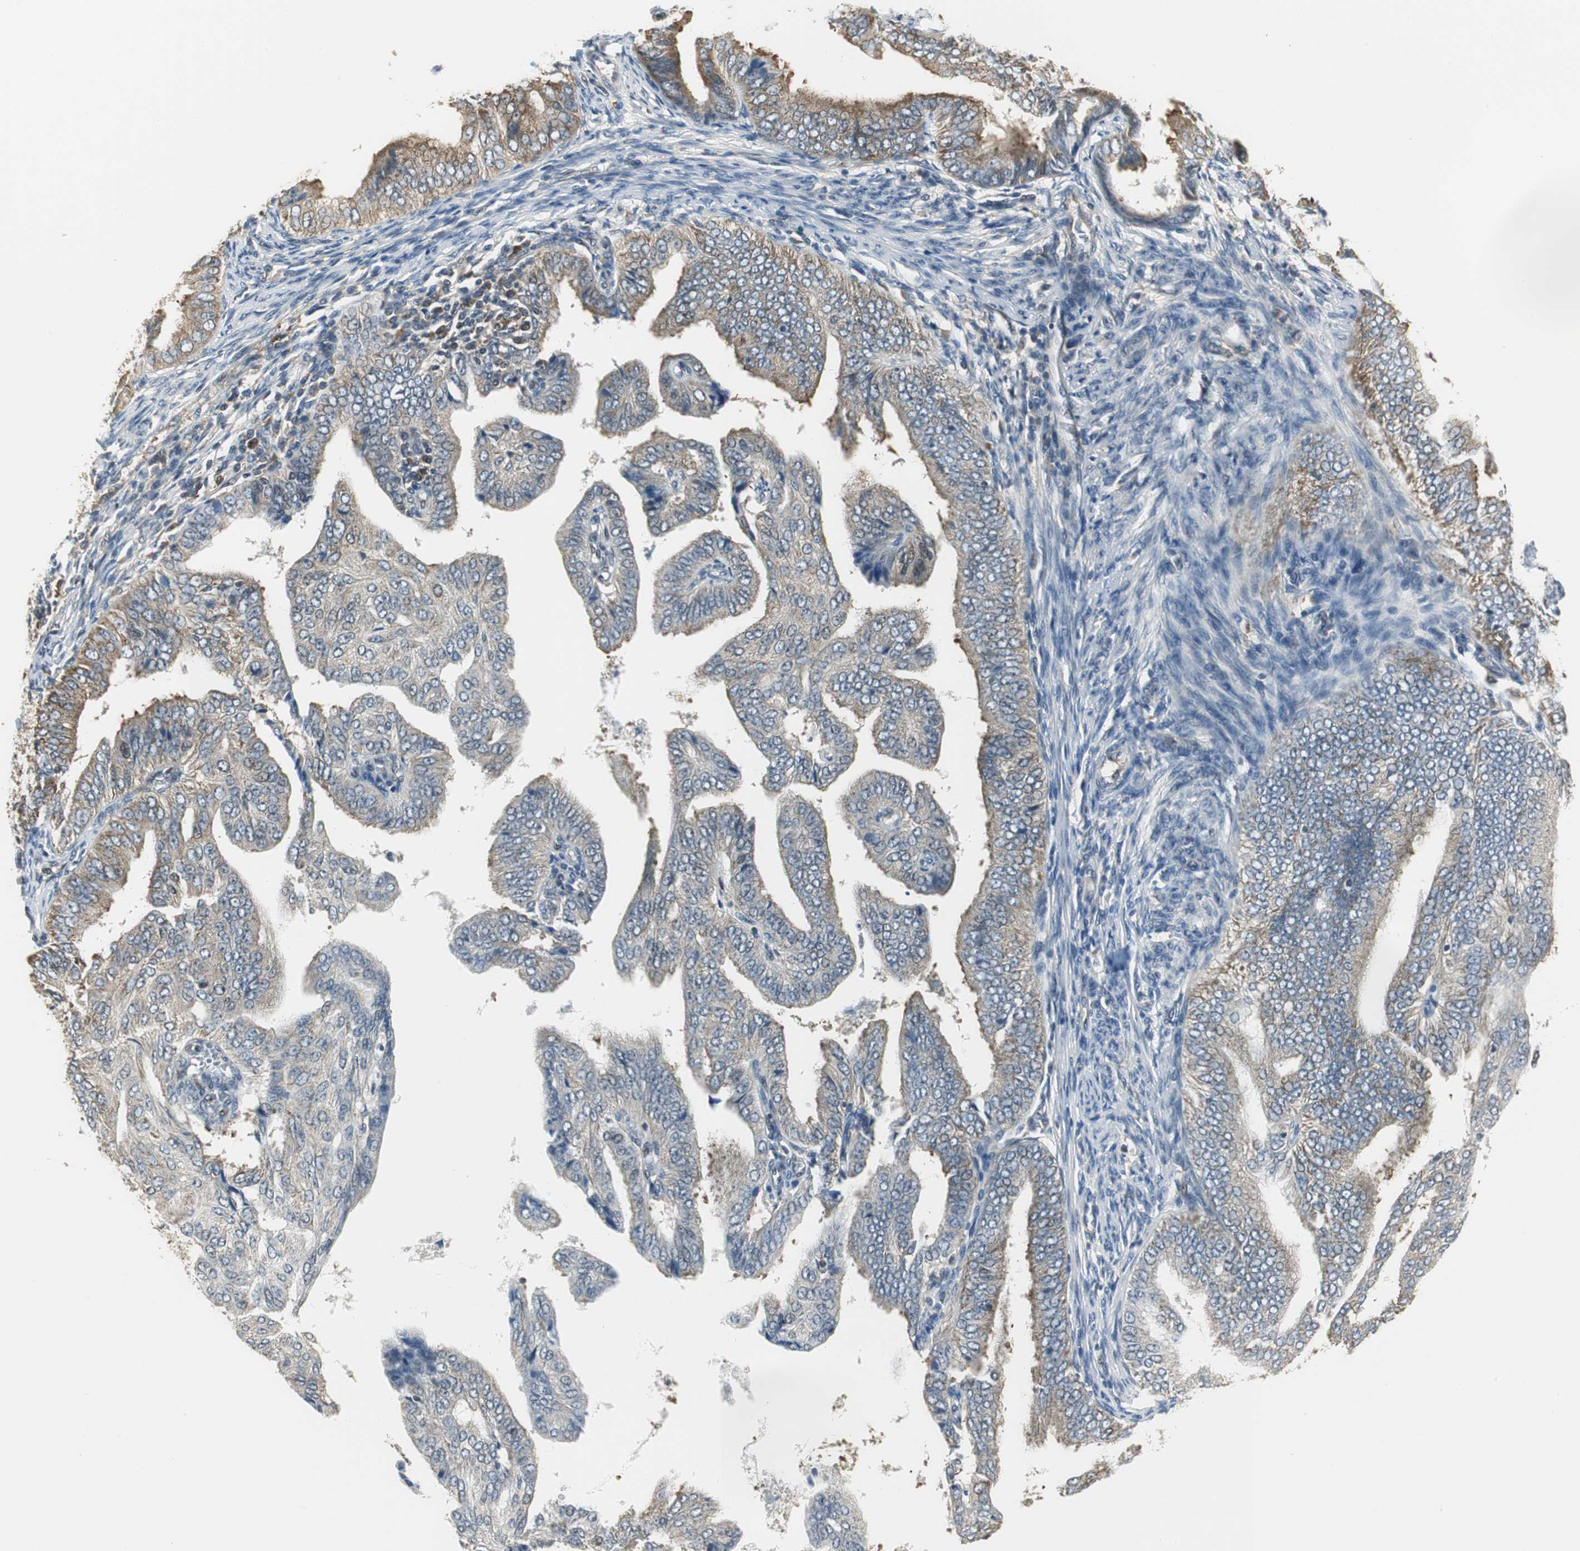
{"staining": {"intensity": "moderate", "quantity": ">75%", "location": "cytoplasmic/membranous"}, "tissue": "endometrial cancer", "cell_type": "Tumor cells", "image_type": "cancer", "snomed": [{"axis": "morphology", "description": "Adenocarcinoma, NOS"}, {"axis": "topography", "description": "Endometrium"}], "caption": "Endometrial cancer was stained to show a protein in brown. There is medium levels of moderate cytoplasmic/membranous positivity in about >75% of tumor cells. (Stains: DAB in brown, nuclei in blue, Microscopy: brightfield microscopy at high magnification).", "gene": "CCT5", "patient": {"sex": "female", "age": 58}}